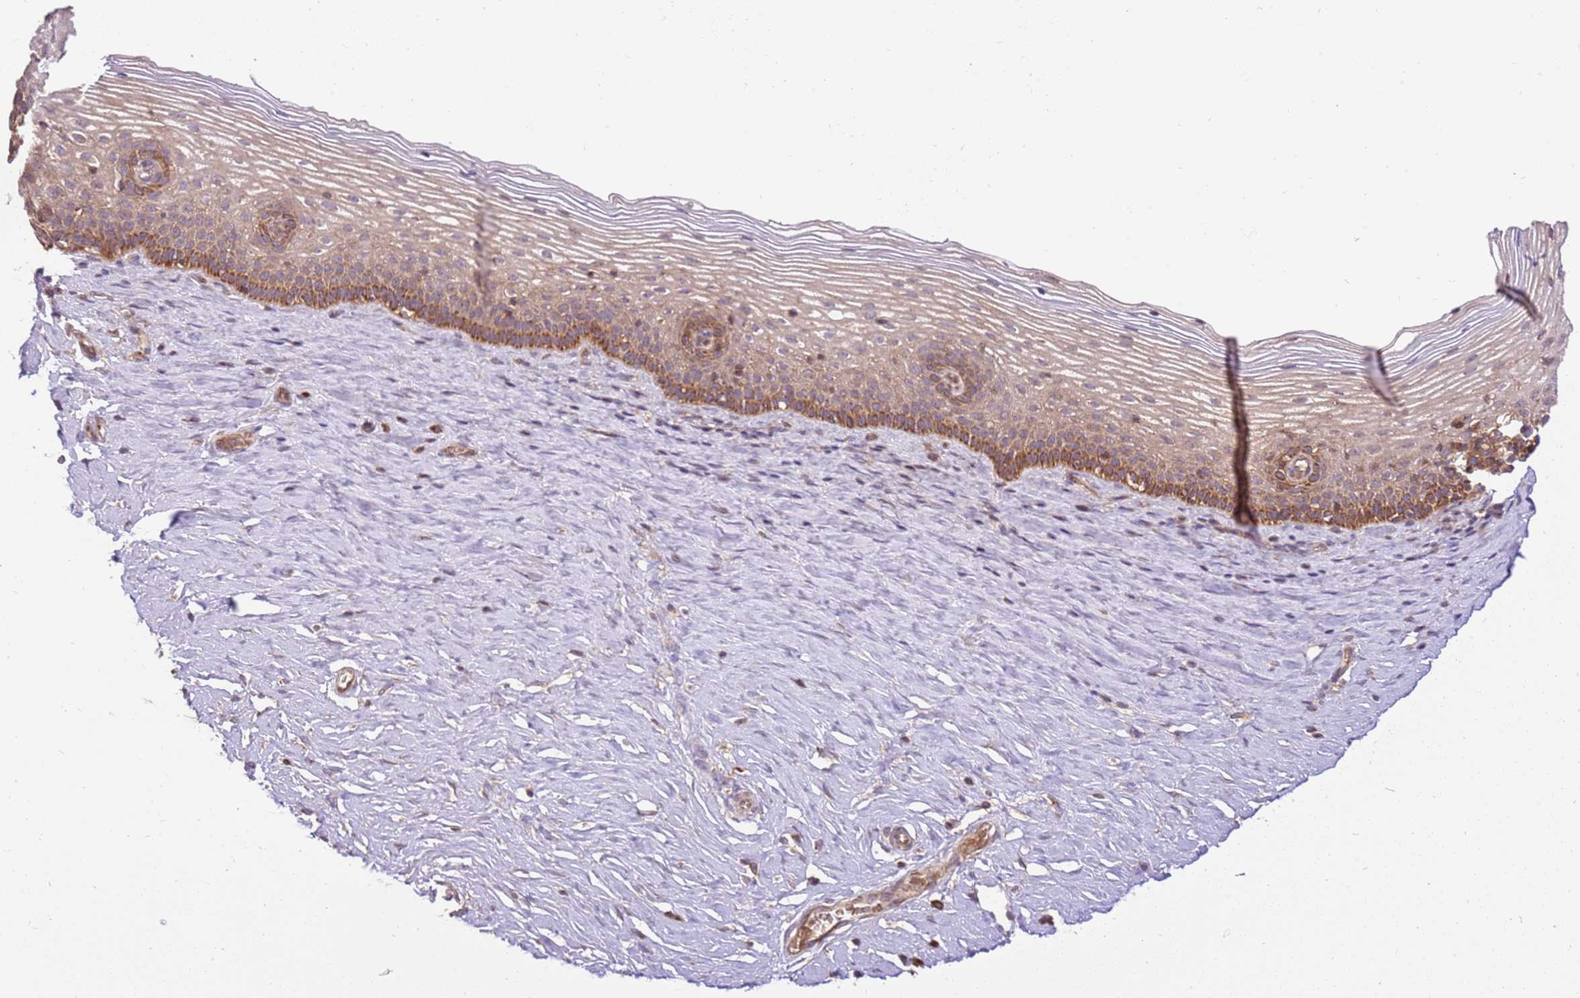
{"staining": {"intensity": "moderate", "quantity": ">75%", "location": "cytoplasmic/membranous"}, "tissue": "cervix", "cell_type": "Glandular cells", "image_type": "normal", "snomed": [{"axis": "morphology", "description": "Normal tissue, NOS"}, {"axis": "topography", "description": "Cervix"}], "caption": "This is a photomicrograph of immunohistochemistry (IHC) staining of unremarkable cervix, which shows moderate positivity in the cytoplasmic/membranous of glandular cells.", "gene": "SPATA2L", "patient": {"sex": "female", "age": 33}}